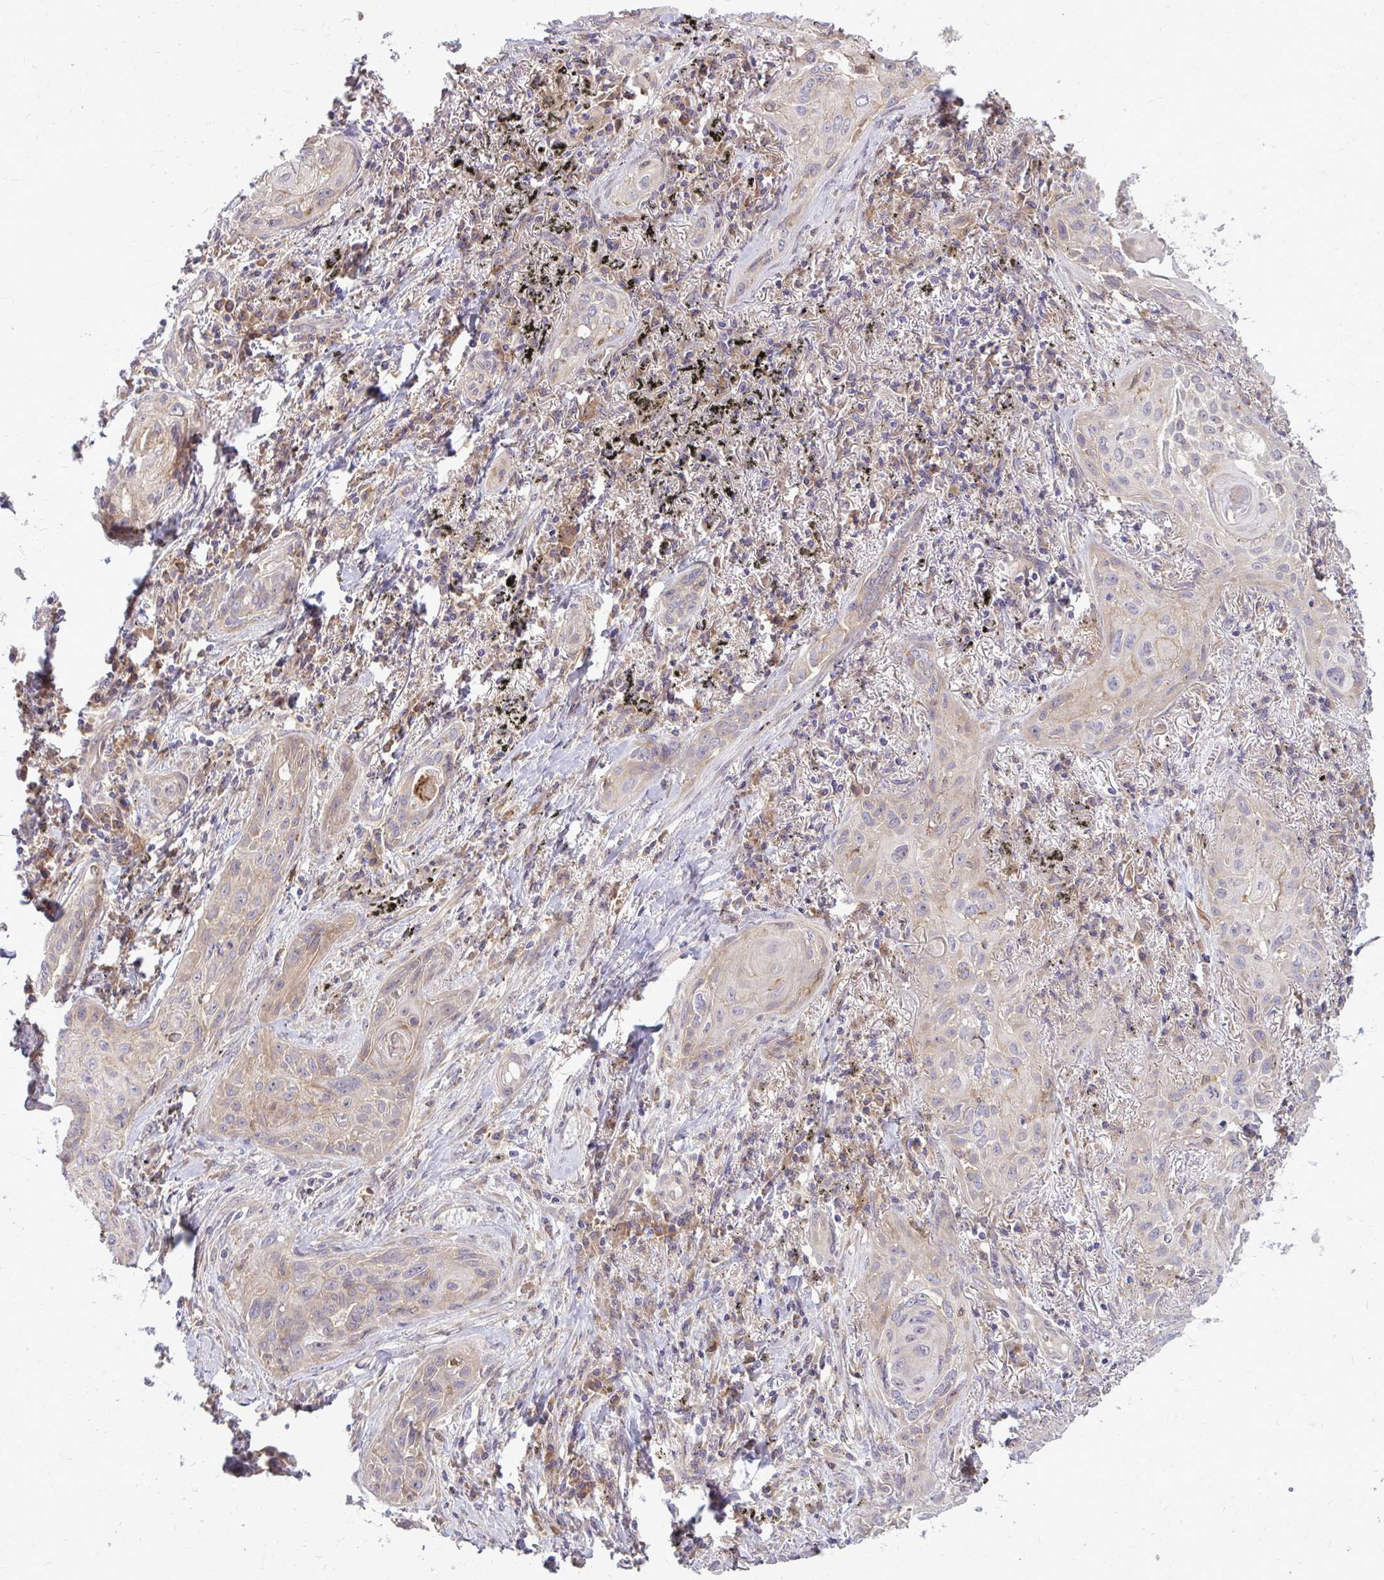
{"staining": {"intensity": "weak", "quantity": "<25%", "location": "cytoplasmic/membranous"}, "tissue": "lung cancer", "cell_type": "Tumor cells", "image_type": "cancer", "snomed": [{"axis": "morphology", "description": "Squamous cell carcinoma, NOS"}, {"axis": "topography", "description": "Lung"}], "caption": "This is an immunohistochemistry photomicrograph of squamous cell carcinoma (lung). There is no expression in tumor cells.", "gene": "OXNAD1", "patient": {"sex": "male", "age": 79}}